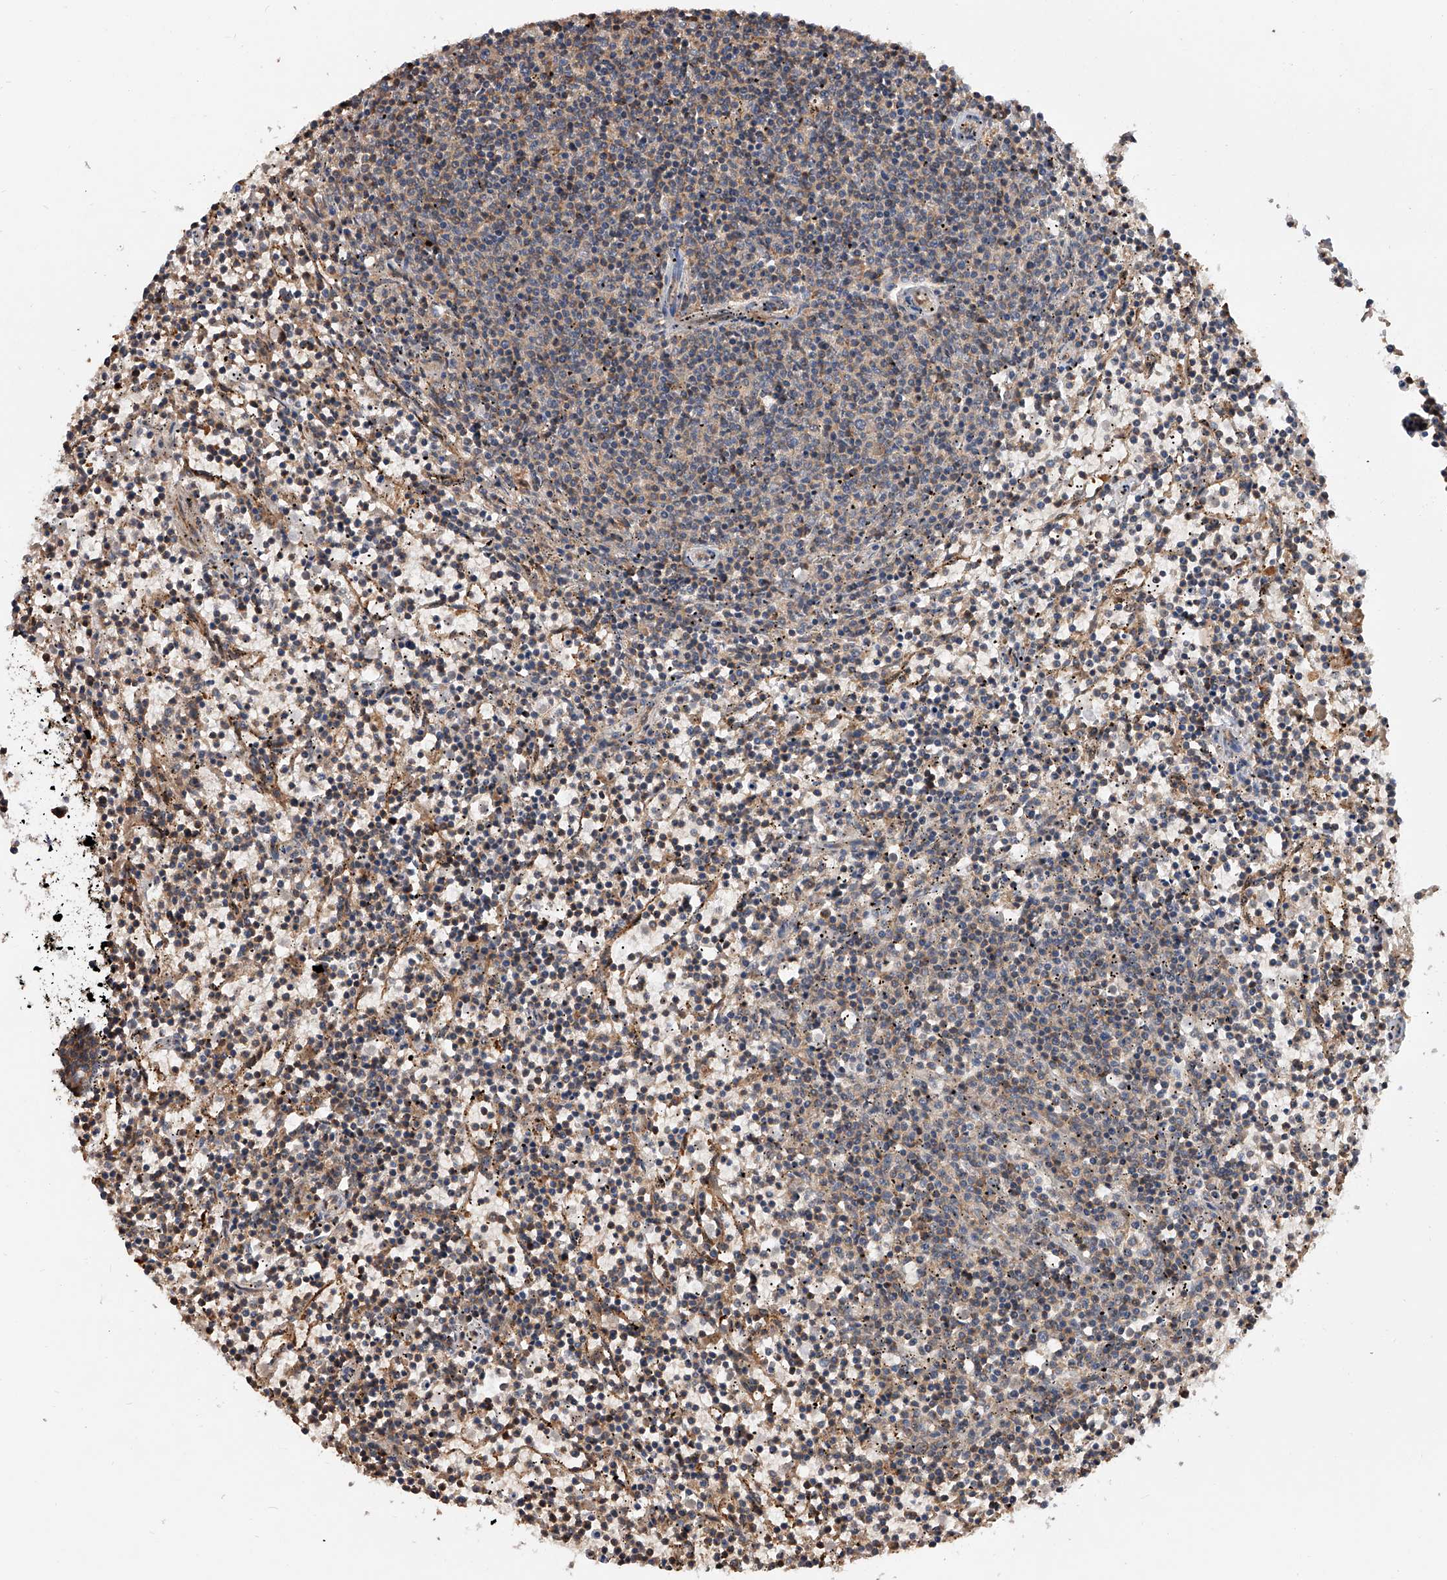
{"staining": {"intensity": "weak", "quantity": "25%-75%", "location": "cytoplasmic/membranous"}, "tissue": "lymphoma", "cell_type": "Tumor cells", "image_type": "cancer", "snomed": [{"axis": "morphology", "description": "Malignant lymphoma, non-Hodgkin's type, Low grade"}, {"axis": "topography", "description": "Spleen"}], "caption": "Tumor cells display low levels of weak cytoplasmic/membranous positivity in approximately 25%-75% of cells in human lymphoma.", "gene": "GMDS", "patient": {"sex": "female", "age": 50}}